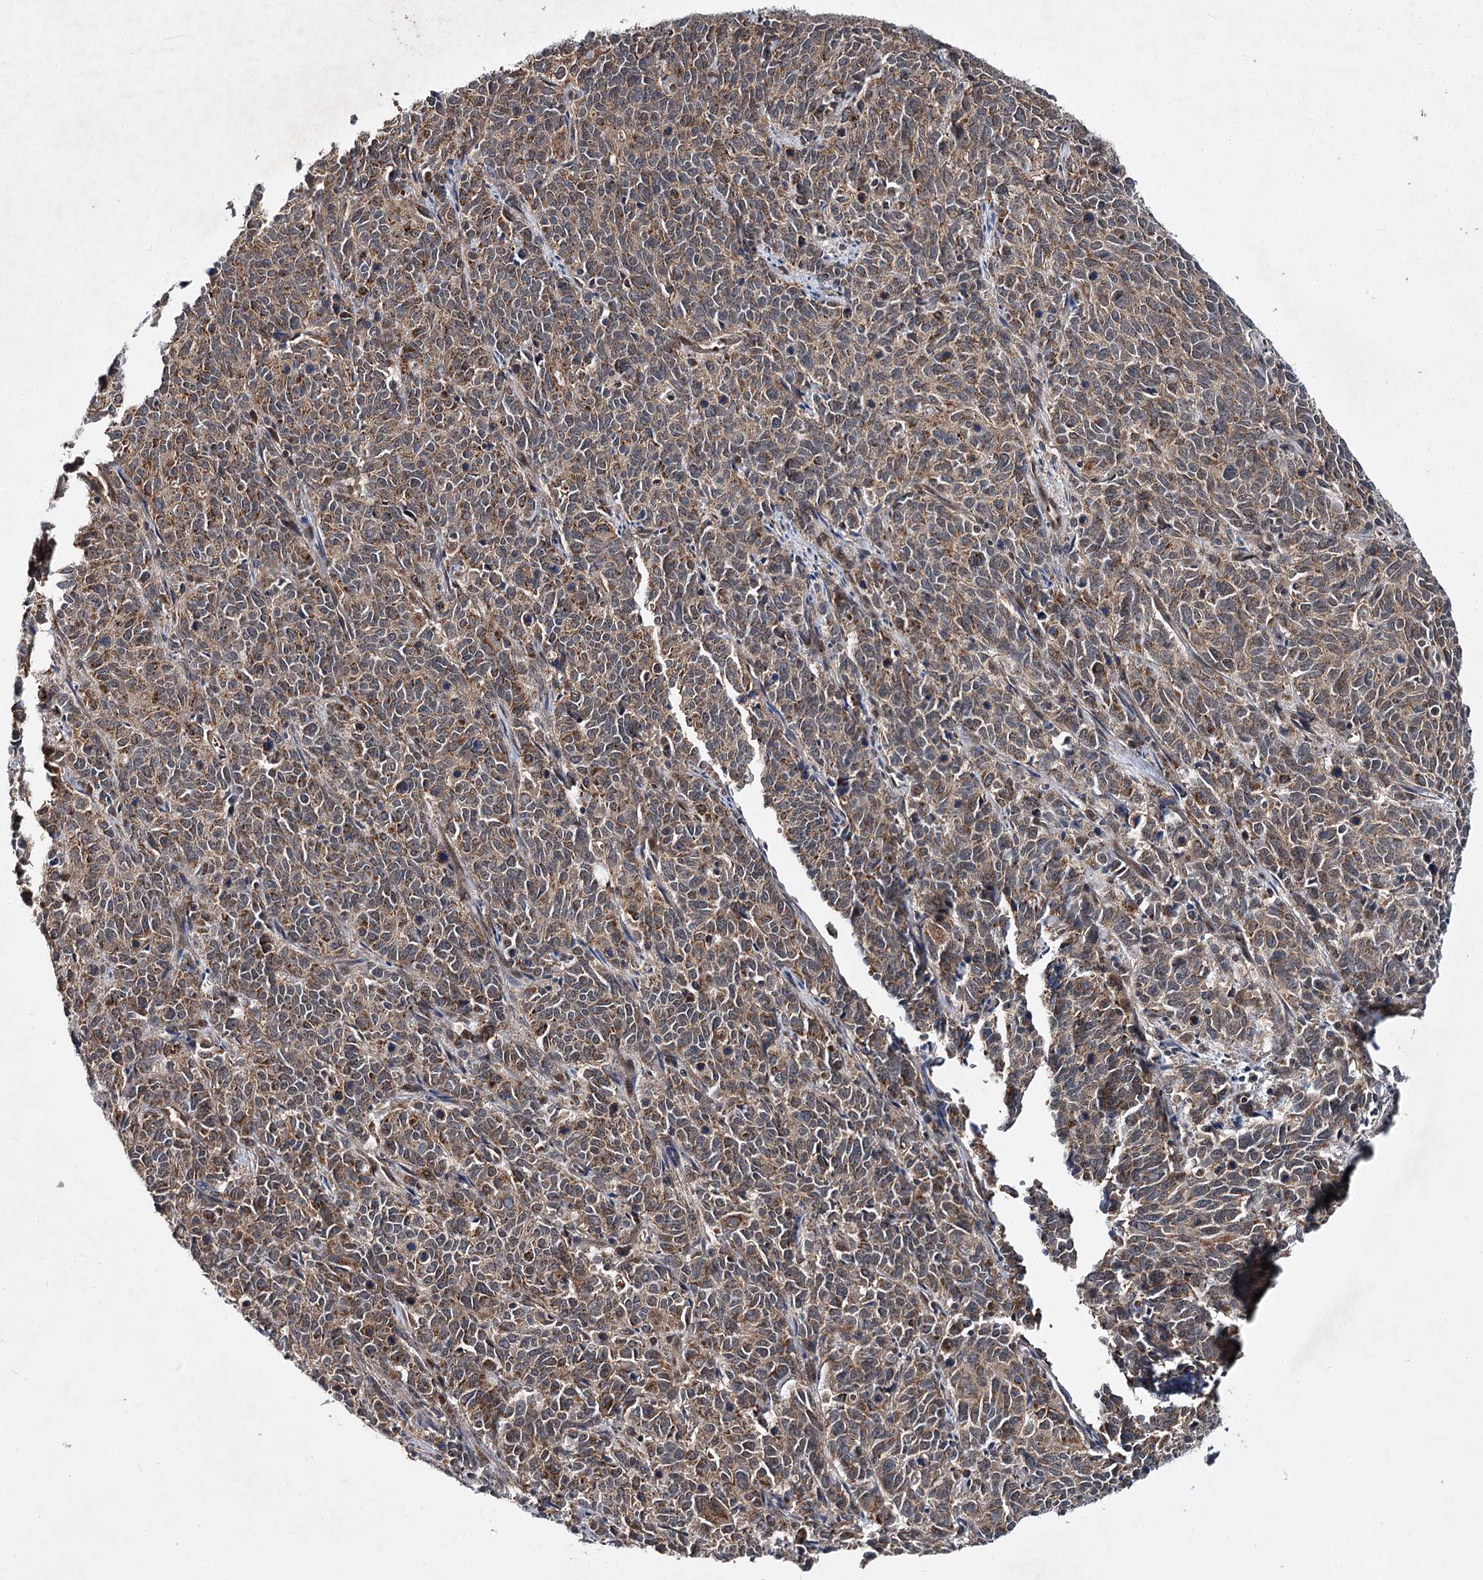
{"staining": {"intensity": "moderate", "quantity": ">75%", "location": "cytoplasmic/membranous"}, "tissue": "cervical cancer", "cell_type": "Tumor cells", "image_type": "cancer", "snomed": [{"axis": "morphology", "description": "Squamous cell carcinoma, NOS"}, {"axis": "topography", "description": "Cervix"}], "caption": "Immunohistochemistry (IHC) (DAB) staining of squamous cell carcinoma (cervical) displays moderate cytoplasmic/membranous protein staining in about >75% of tumor cells.", "gene": "MSANTD2", "patient": {"sex": "female", "age": 60}}